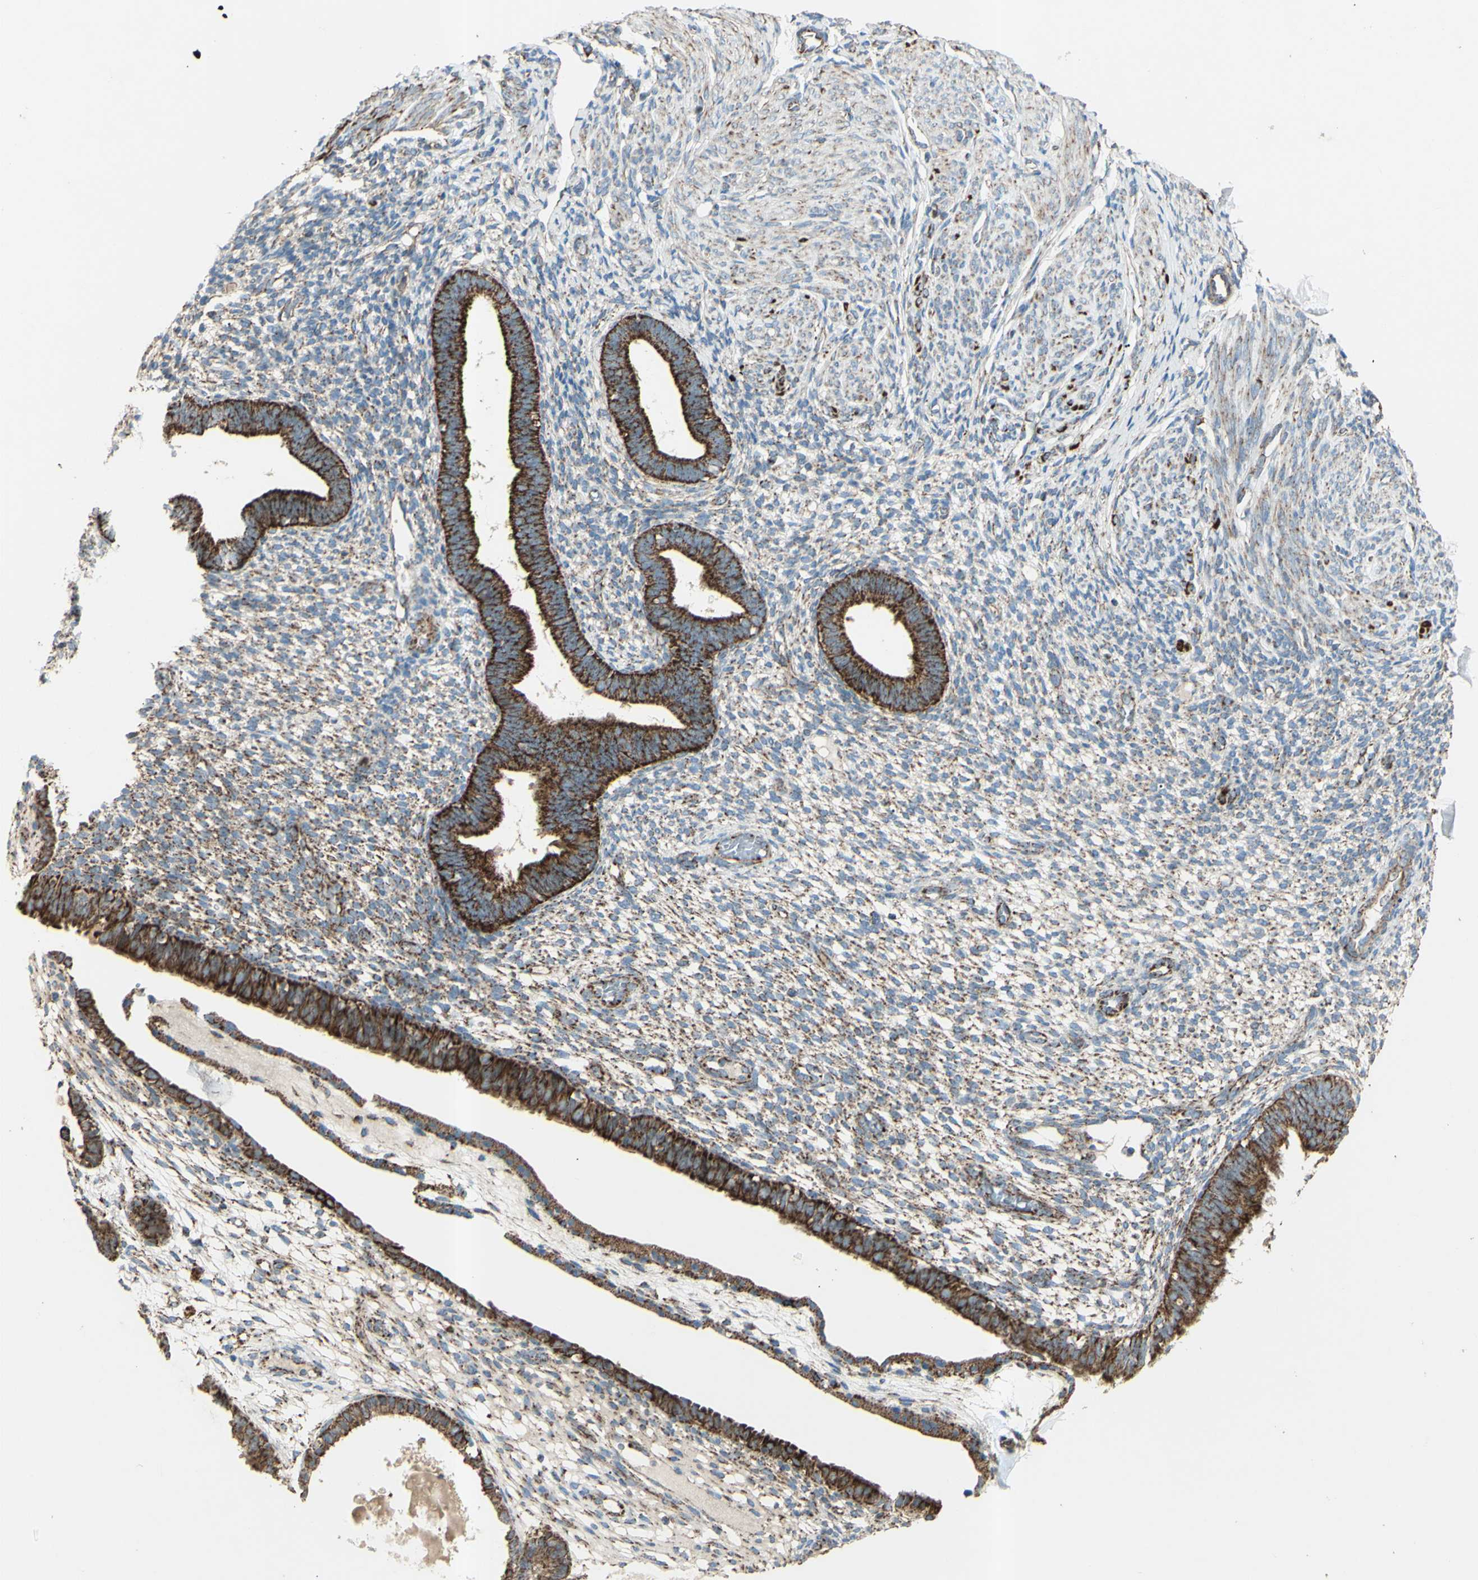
{"staining": {"intensity": "moderate", "quantity": "25%-75%", "location": "cytoplasmic/membranous"}, "tissue": "endometrium", "cell_type": "Cells in endometrial stroma", "image_type": "normal", "snomed": [{"axis": "morphology", "description": "Normal tissue, NOS"}, {"axis": "topography", "description": "Endometrium"}], "caption": "Protein analysis of normal endometrium reveals moderate cytoplasmic/membranous positivity in about 25%-75% of cells in endometrial stroma. (DAB (3,3'-diaminobenzidine) IHC, brown staining for protein, blue staining for nuclei).", "gene": "RHOT1", "patient": {"sex": "female", "age": 61}}